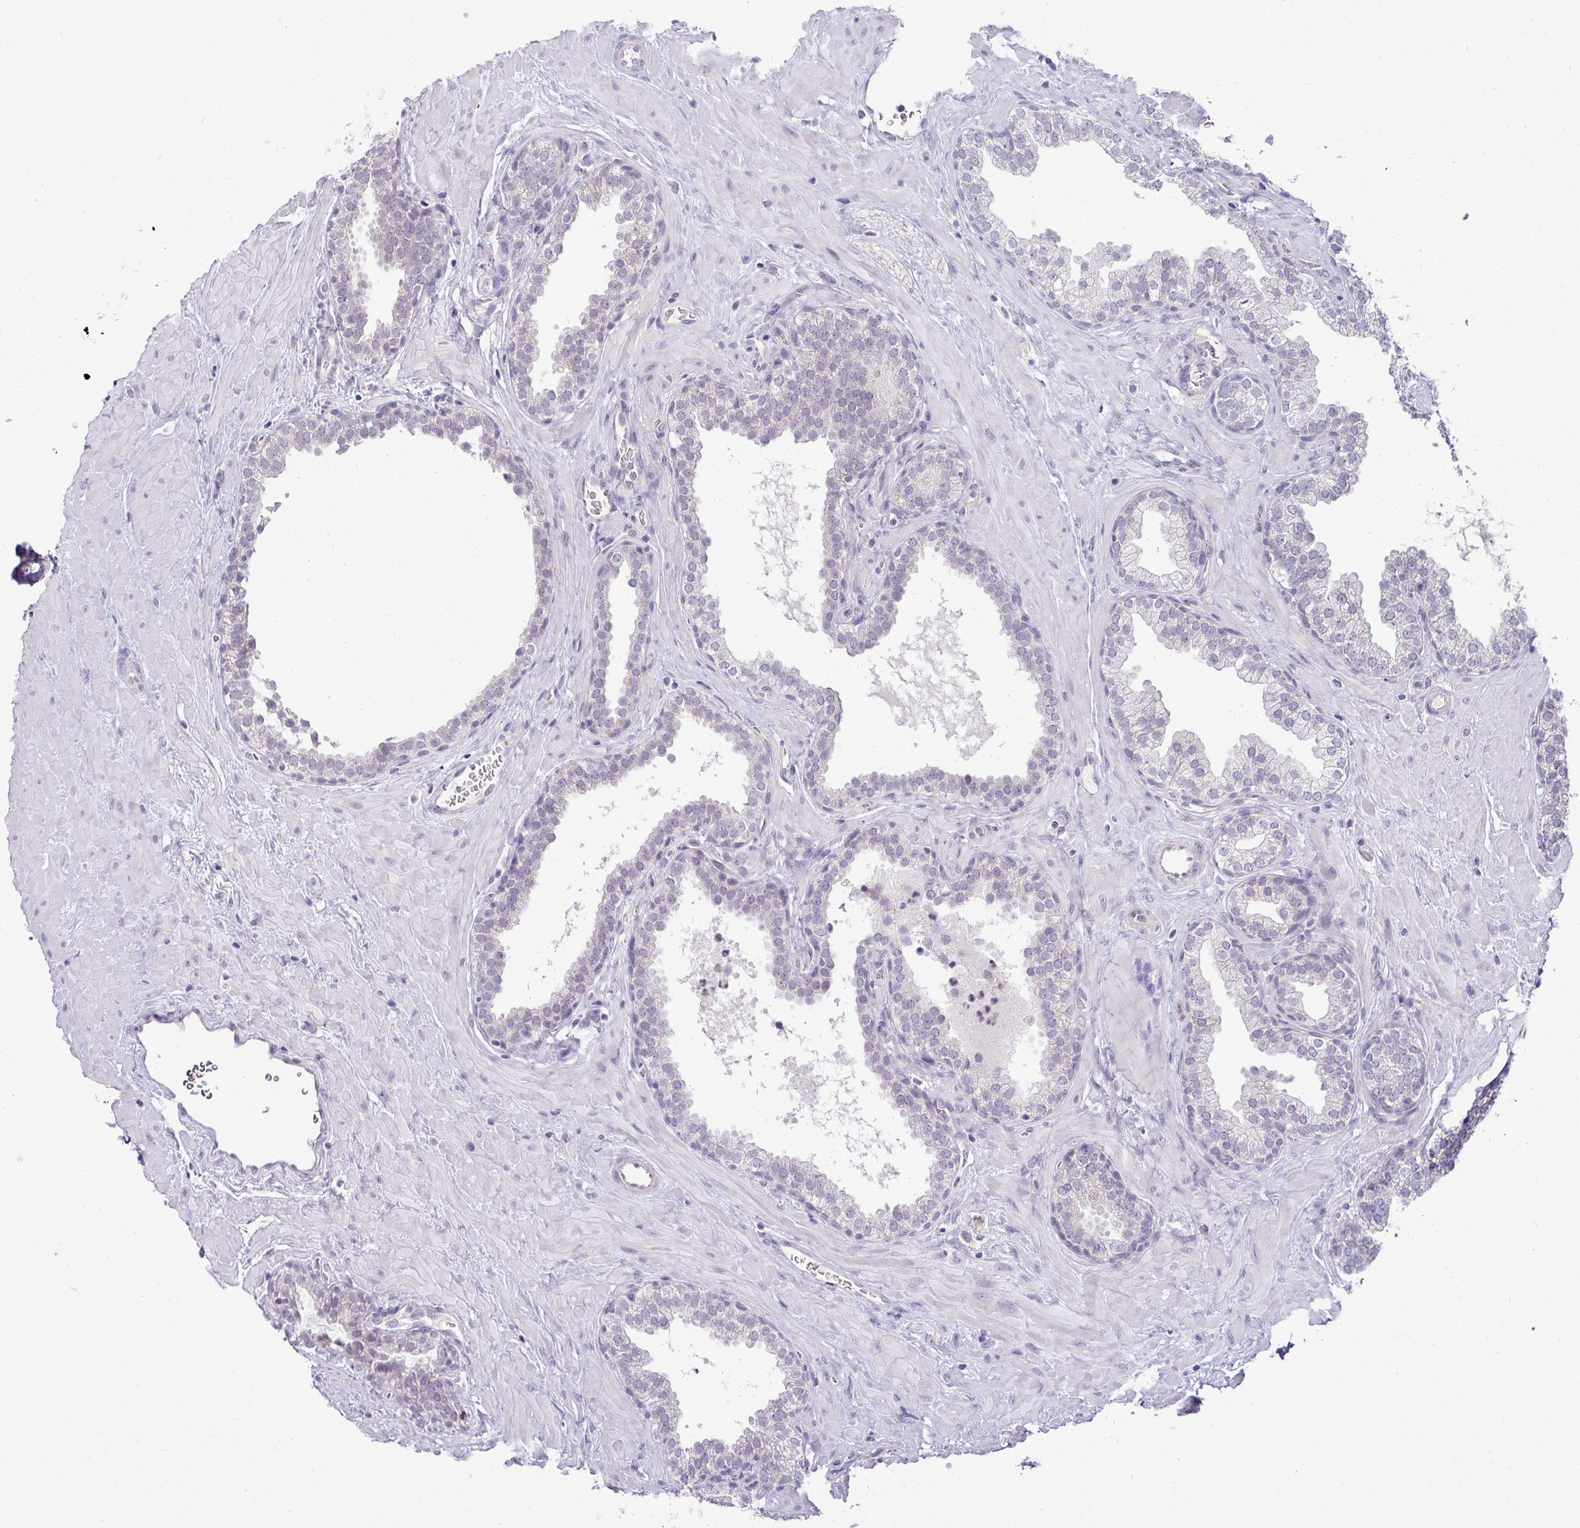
{"staining": {"intensity": "negative", "quantity": "none", "location": "none"}, "tissue": "prostate", "cell_type": "Glandular cells", "image_type": "normal", "snomed": [{"axis": "morphology", "description": "Normal tissue, NOS"}, {"axis": "topography", "description": "Prostate"}], "caption": "Immunohistochemistry of benign human prostate exhibits no positivity in glandular cells.", "gene": "HBEGF", "patient": {"sex": "male", "age": 51}}